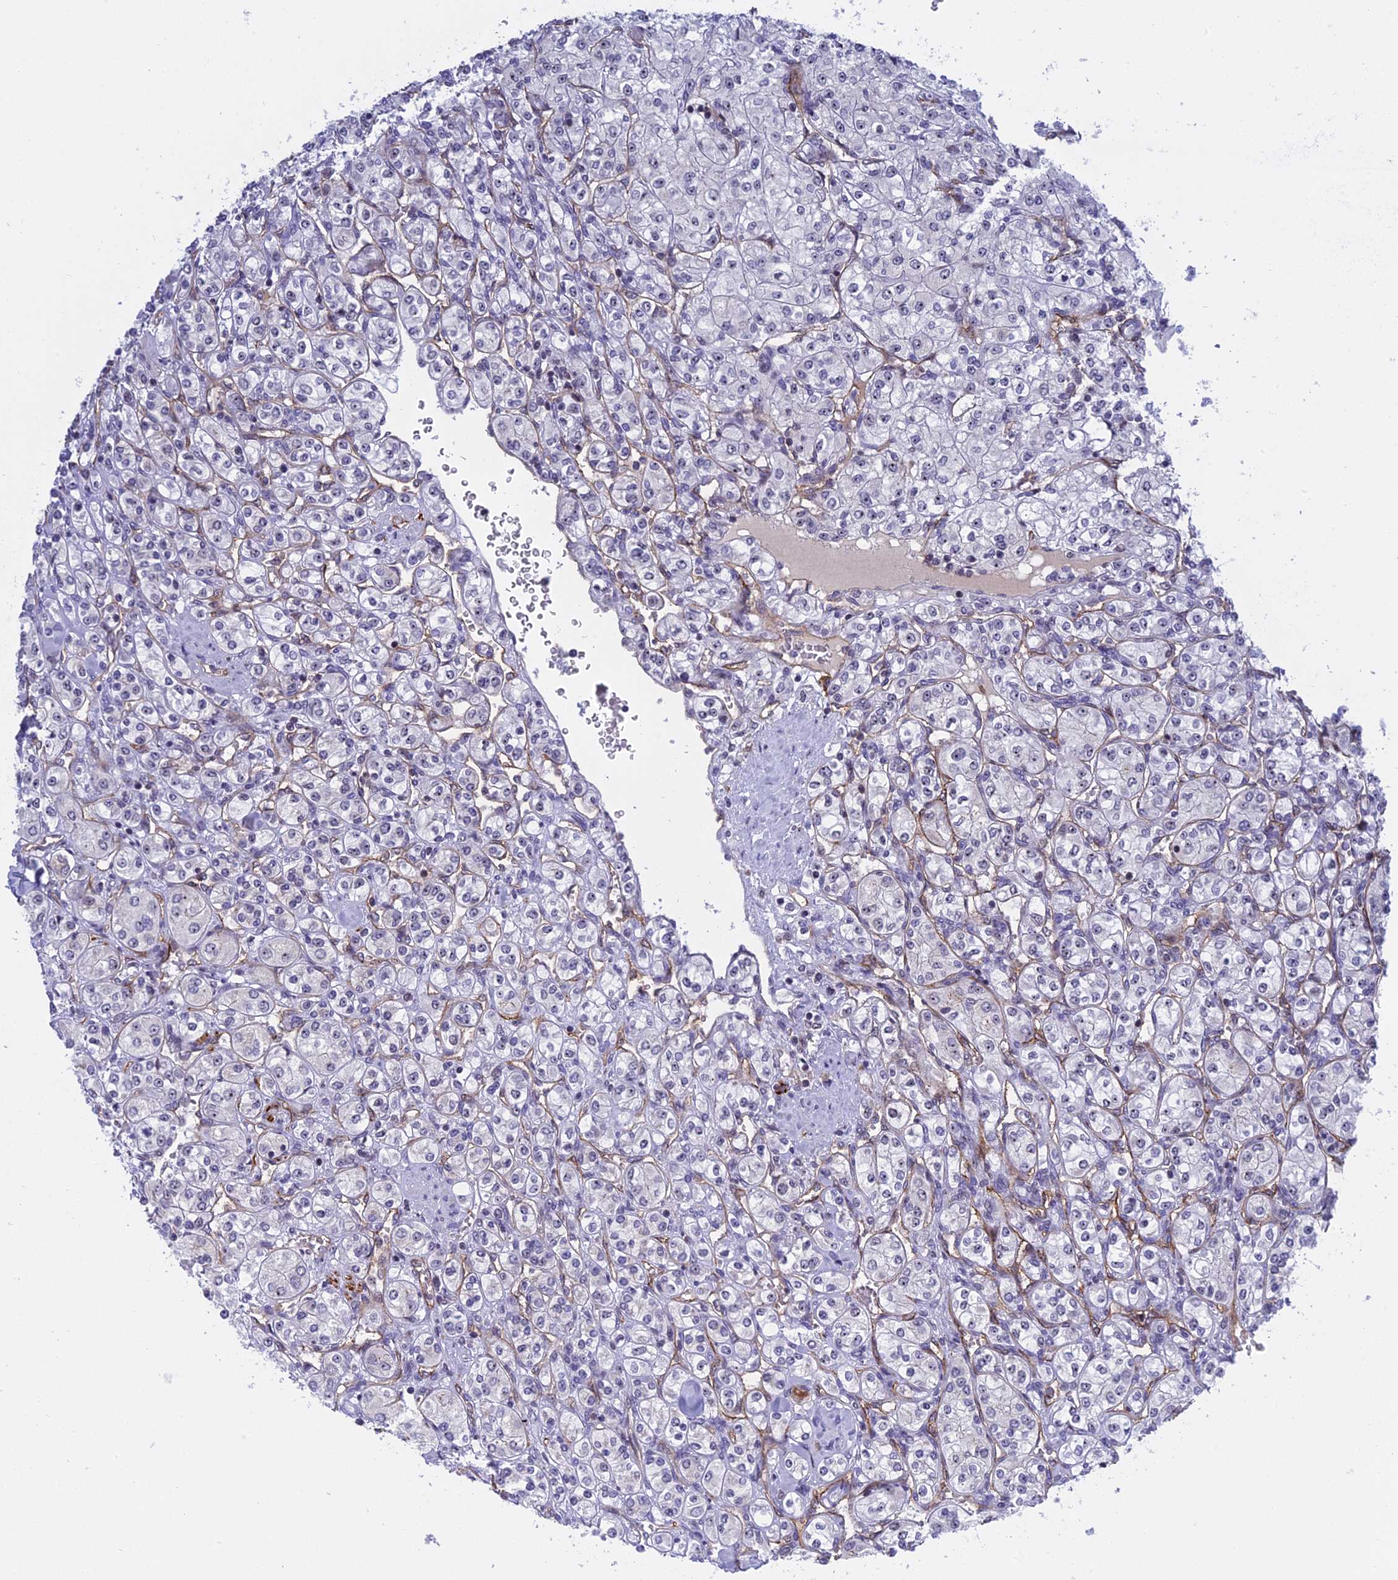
{"staining": {"intensity": "negative", "quantity": "none", "location": "none"}, "tissue": "renal cancer", "cell_type": "Tumor cells", "image_type": "cancer", "snomed": [{"axis": "morphology", "description": "Adenocarcinoma, NOS"}, {"axis": "topography", "description": "Kidney"}], "caption": "Immunohistochemistry (IHC) image of neoplastic tissue: human adenocarcinoma (renal) stained with DAB demonstrates no significant protein positivity in tumor cells. (DAB immunohistochemistry with hematoxylin counter stain).", "gene": "MPND", "patient": {"sex": "male", "age": 77}}